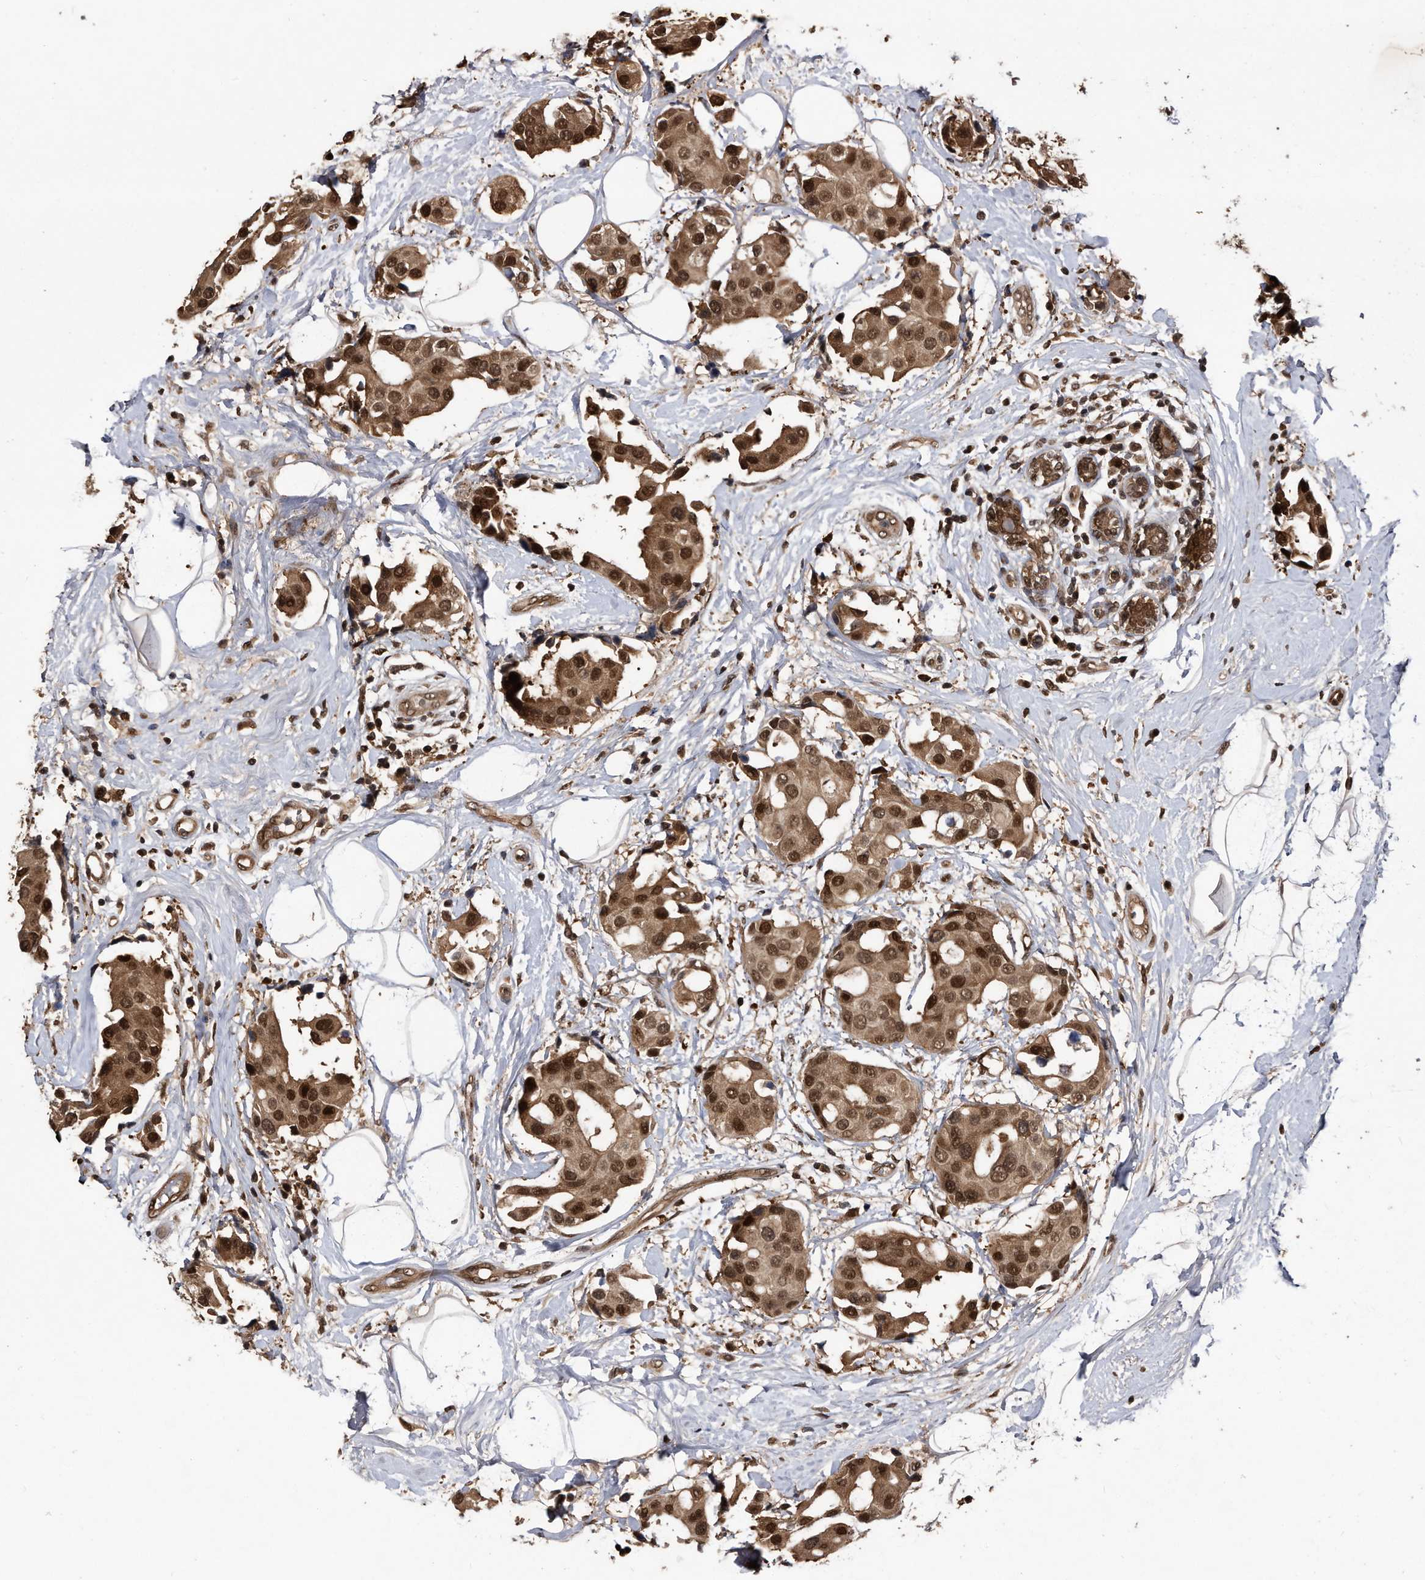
{"staining": {"intensity": "strong", "quantity": ">75%", "location": "cytoplasmic/membranous,nuclear"}, "tissue": "breast cancer", "cell_type": "Tumor cells", "image_type": "cancer", "snomed": [{"axis": "morphology", "description": "Normal tissue, NOS"}, {"axis": "morphology", "description": "Duct carcinoma"}, {"axis": "topography", "description": "Breast"}], "caption": "Immunohistochemical staining of human breast cancer shows high levels of strong cytoplasmic/membranous and nuclear protein positivity in about >75% of tumor cells. The protein of interest is stained brown, and the nuclei are stained in blue (DAB IHC with brightfield microscopy, high magnification).", "gene": "RAD23B", "patient": {"sex": "female", "age": 39}}